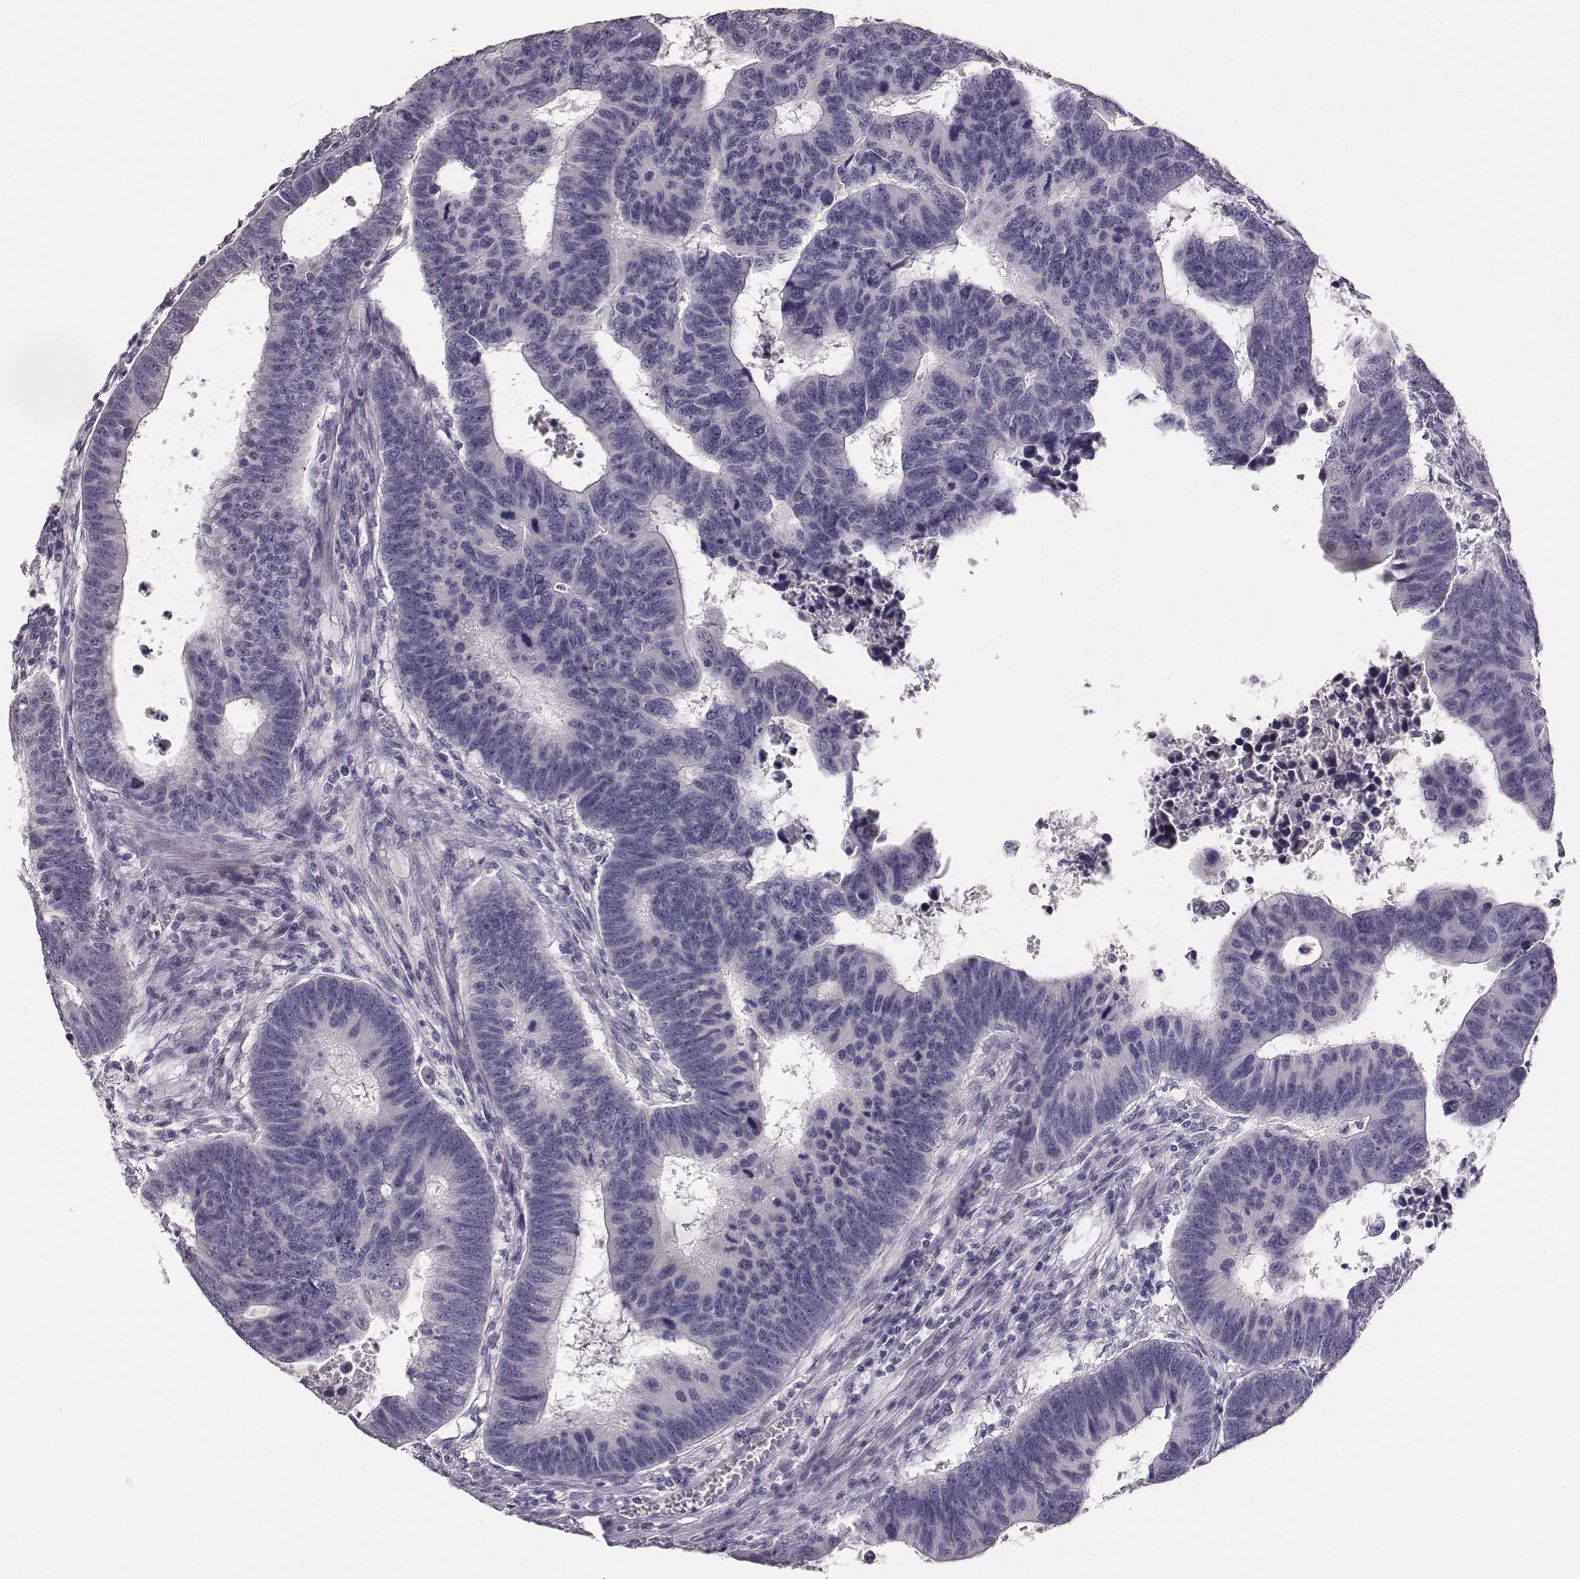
{"staining": {"intensity": "negative", "quantity": "none", "location": "none"}, "tissue": "colorectal cancer", "cell_type": "Tumor cells", "image_type": "cancer", "snomed": [{"axis": "morphology", "description": "Adenocarcinoma, NOS"}, {"axis": "topography", "description": "Rectum"}], "caption": "This is an immunohistochemistry photomicrograph of human colorectal cancer (adenocarcinoma). There is no staining in tumor cells.", "gene": "MYH6", "patient": {"sex": "female", "age": 85}}